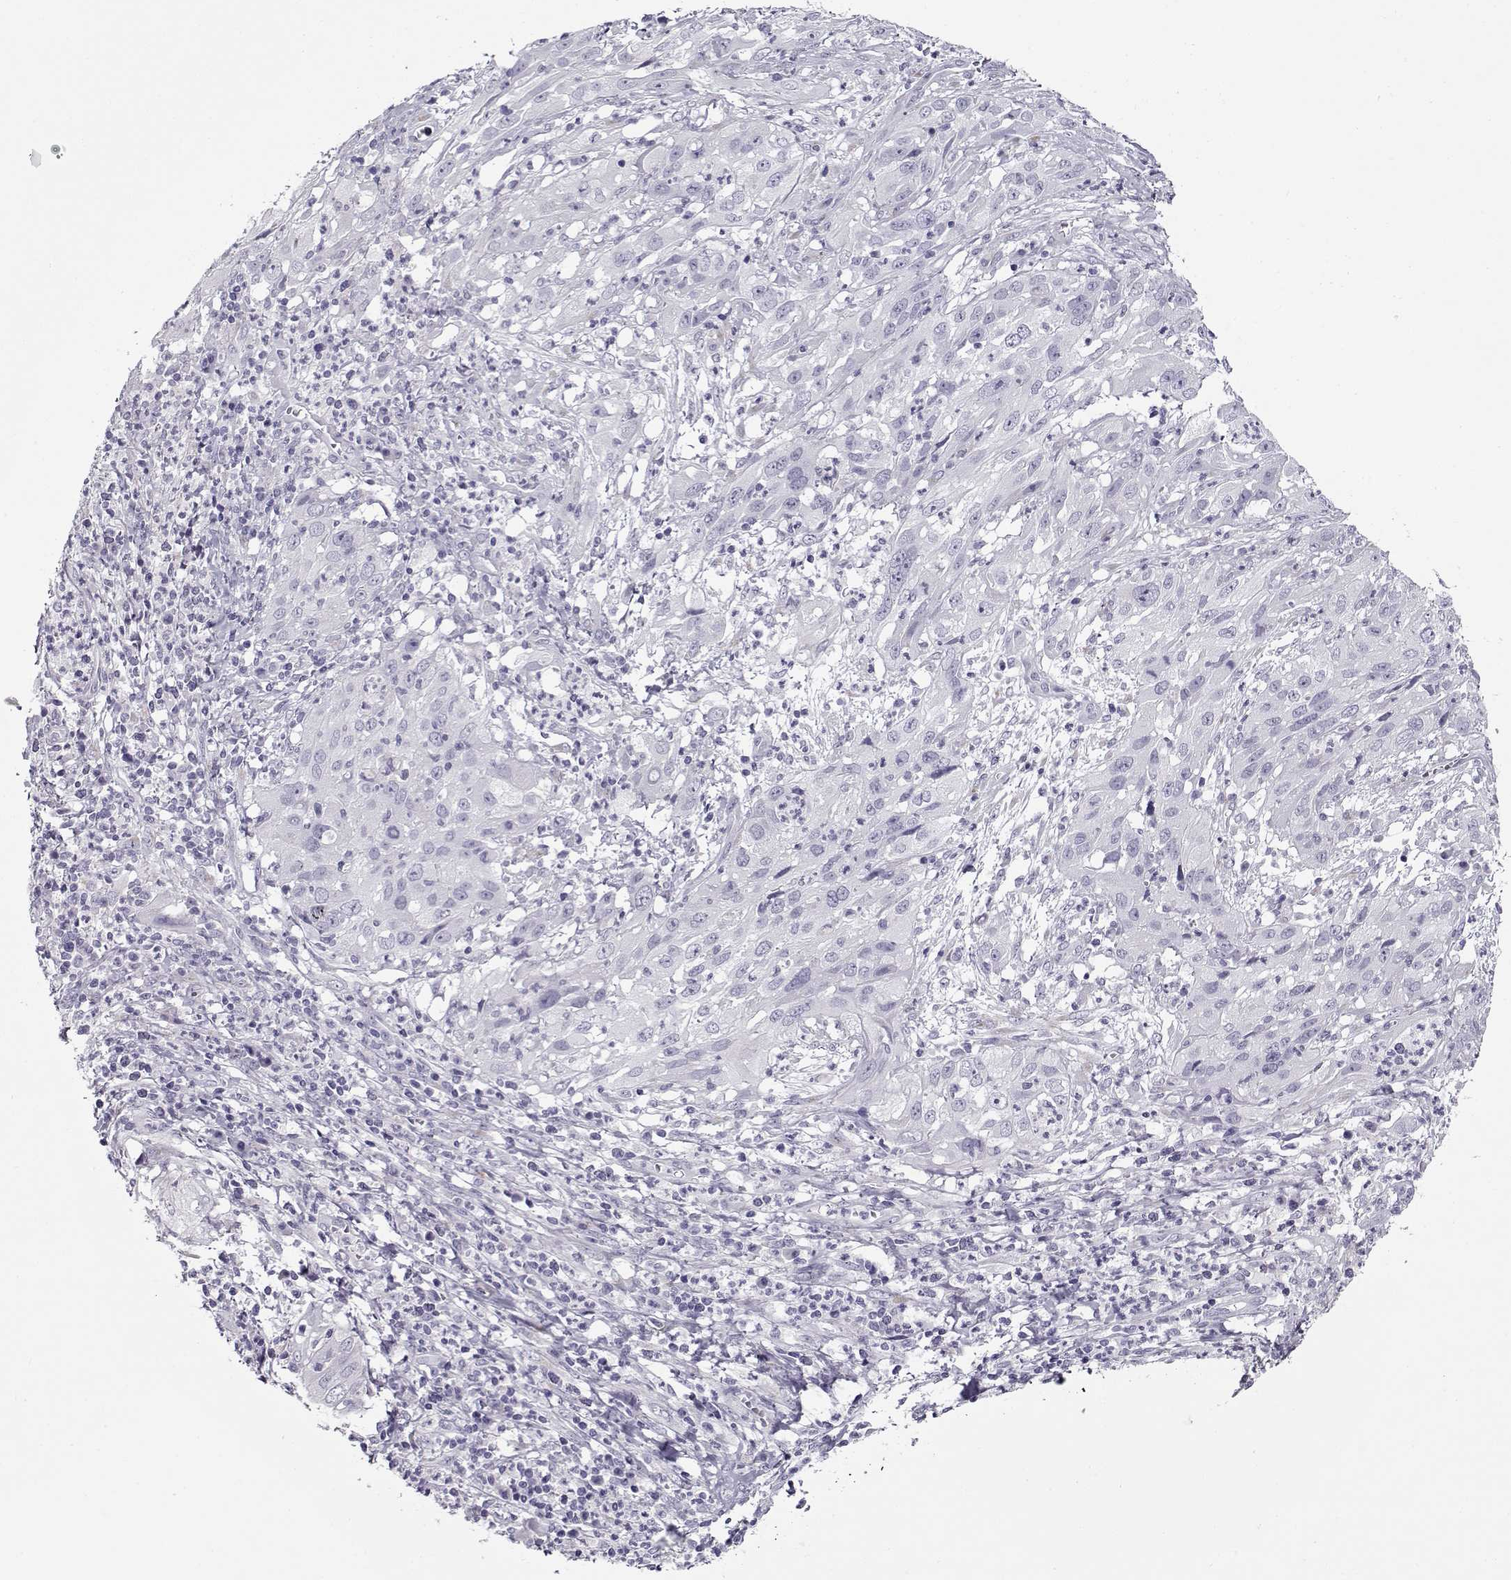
{"staining": {"intensity": "negative", "quantity": "none", "location": "none"}, "tissue": "cervical cancer", "cell_type": "Tumor cells", "image_type": "cancer", "snomed": [{"axis": "morphology", "description": "Squamous cell carcinoma, NOS"}, {"axis": "topography", "description": "Cervix"}], "caption": "Tumor cells are negative for brown protein staining in cervical cancer.", "gene": "GAGE2A", "patient": {"sex": "female", "age": 32}}